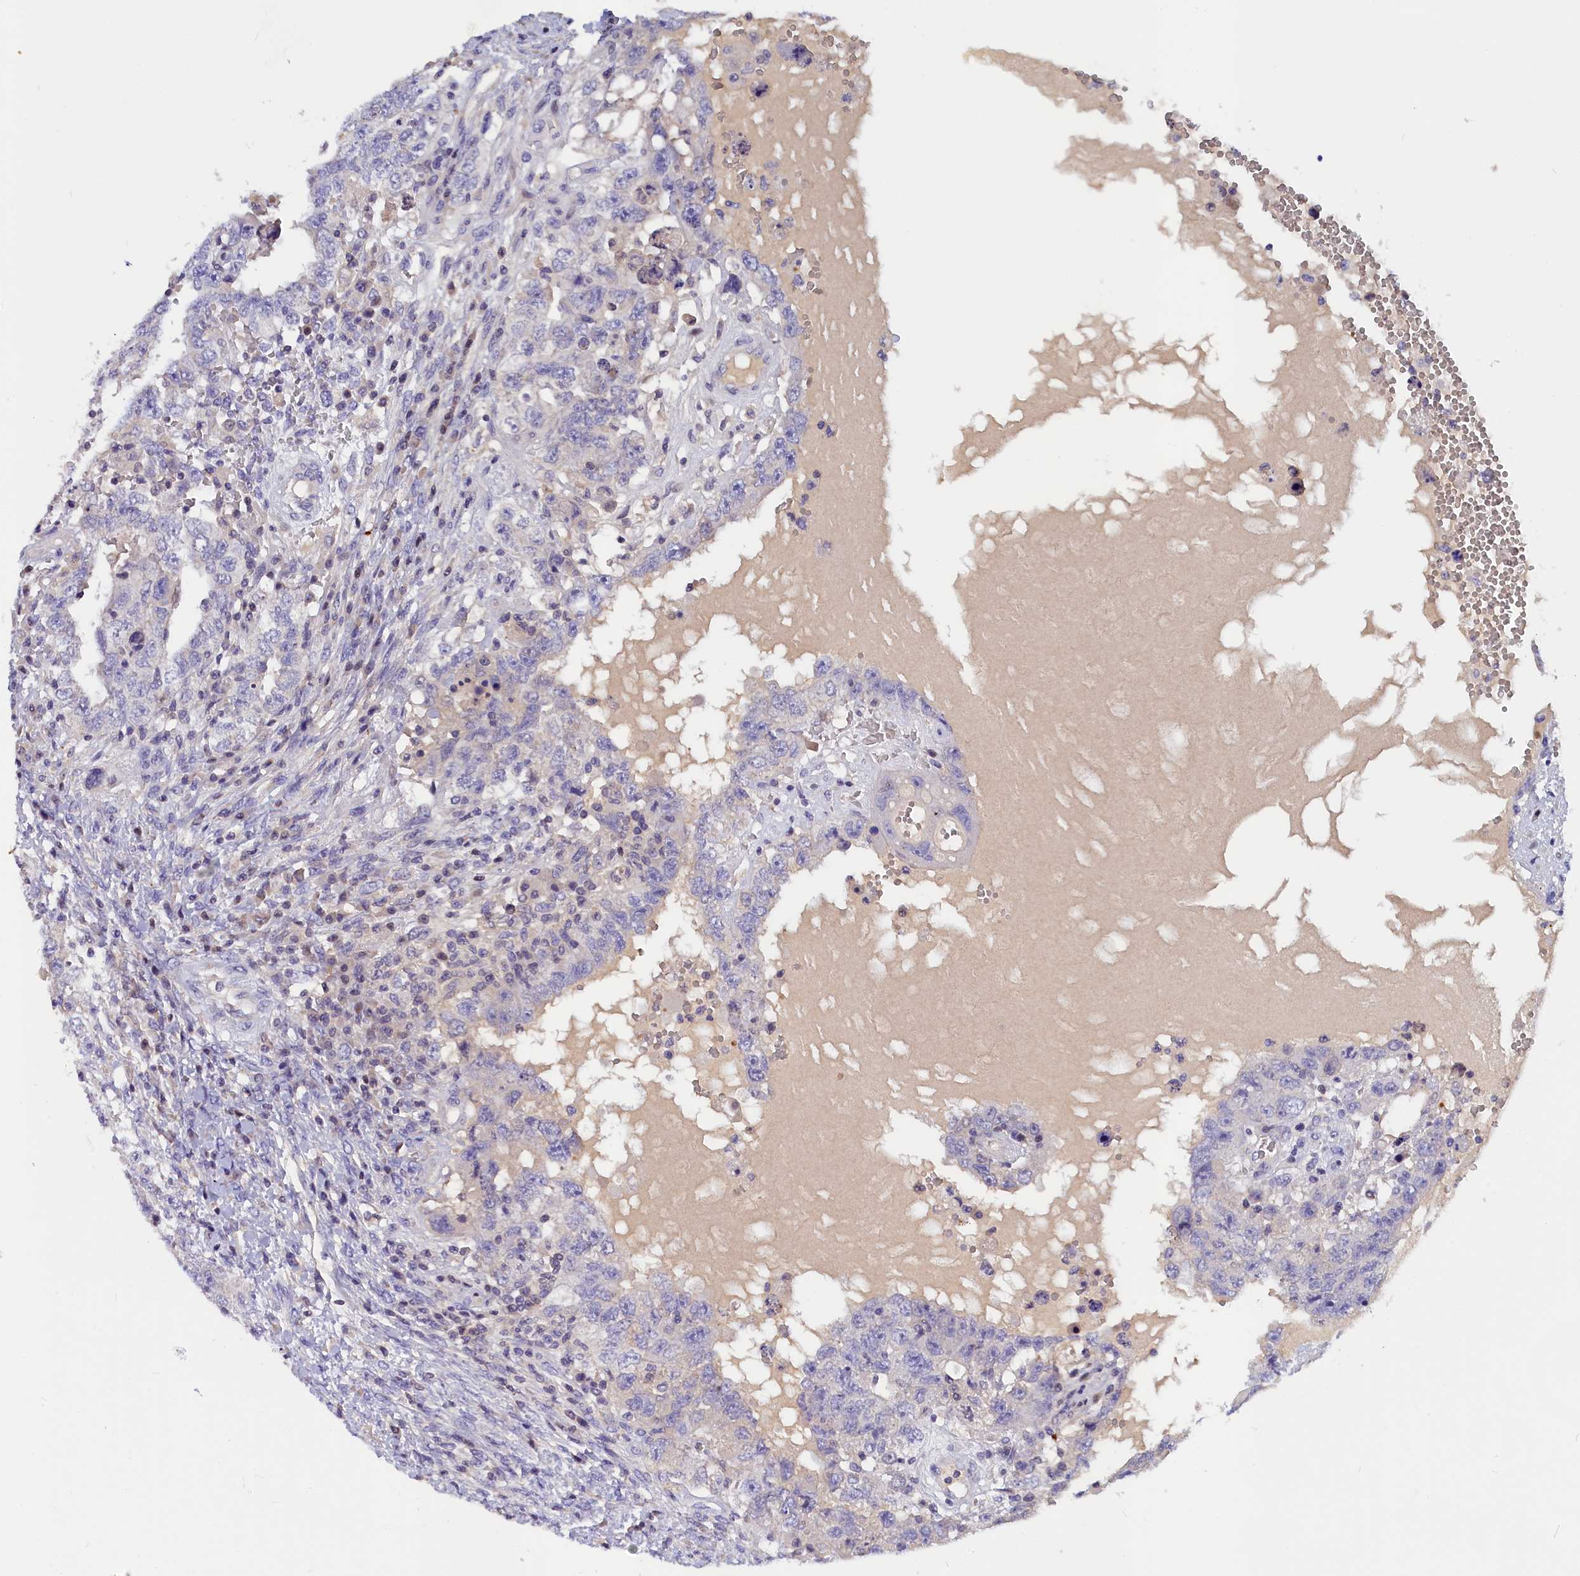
{"staining": {"intensity": "negative", "quantity": "none", "location": "none"}, "tissue": "testis cancer", "cell_type": "Tumor cells", "image_type": "cancer", "snomed": [{"axis": "morphology", "description": "Carcinoma, Embryonal, NOS"}, {"axis": "topography", "description": "Testis"}], "caption": "This is an immunohistochemistry (IHC) image of human testis embryonal carcinoma. There is no expression in tumor cells.", "gene": "NKPD1", "patient": {"sex": "male", "age": 26}}